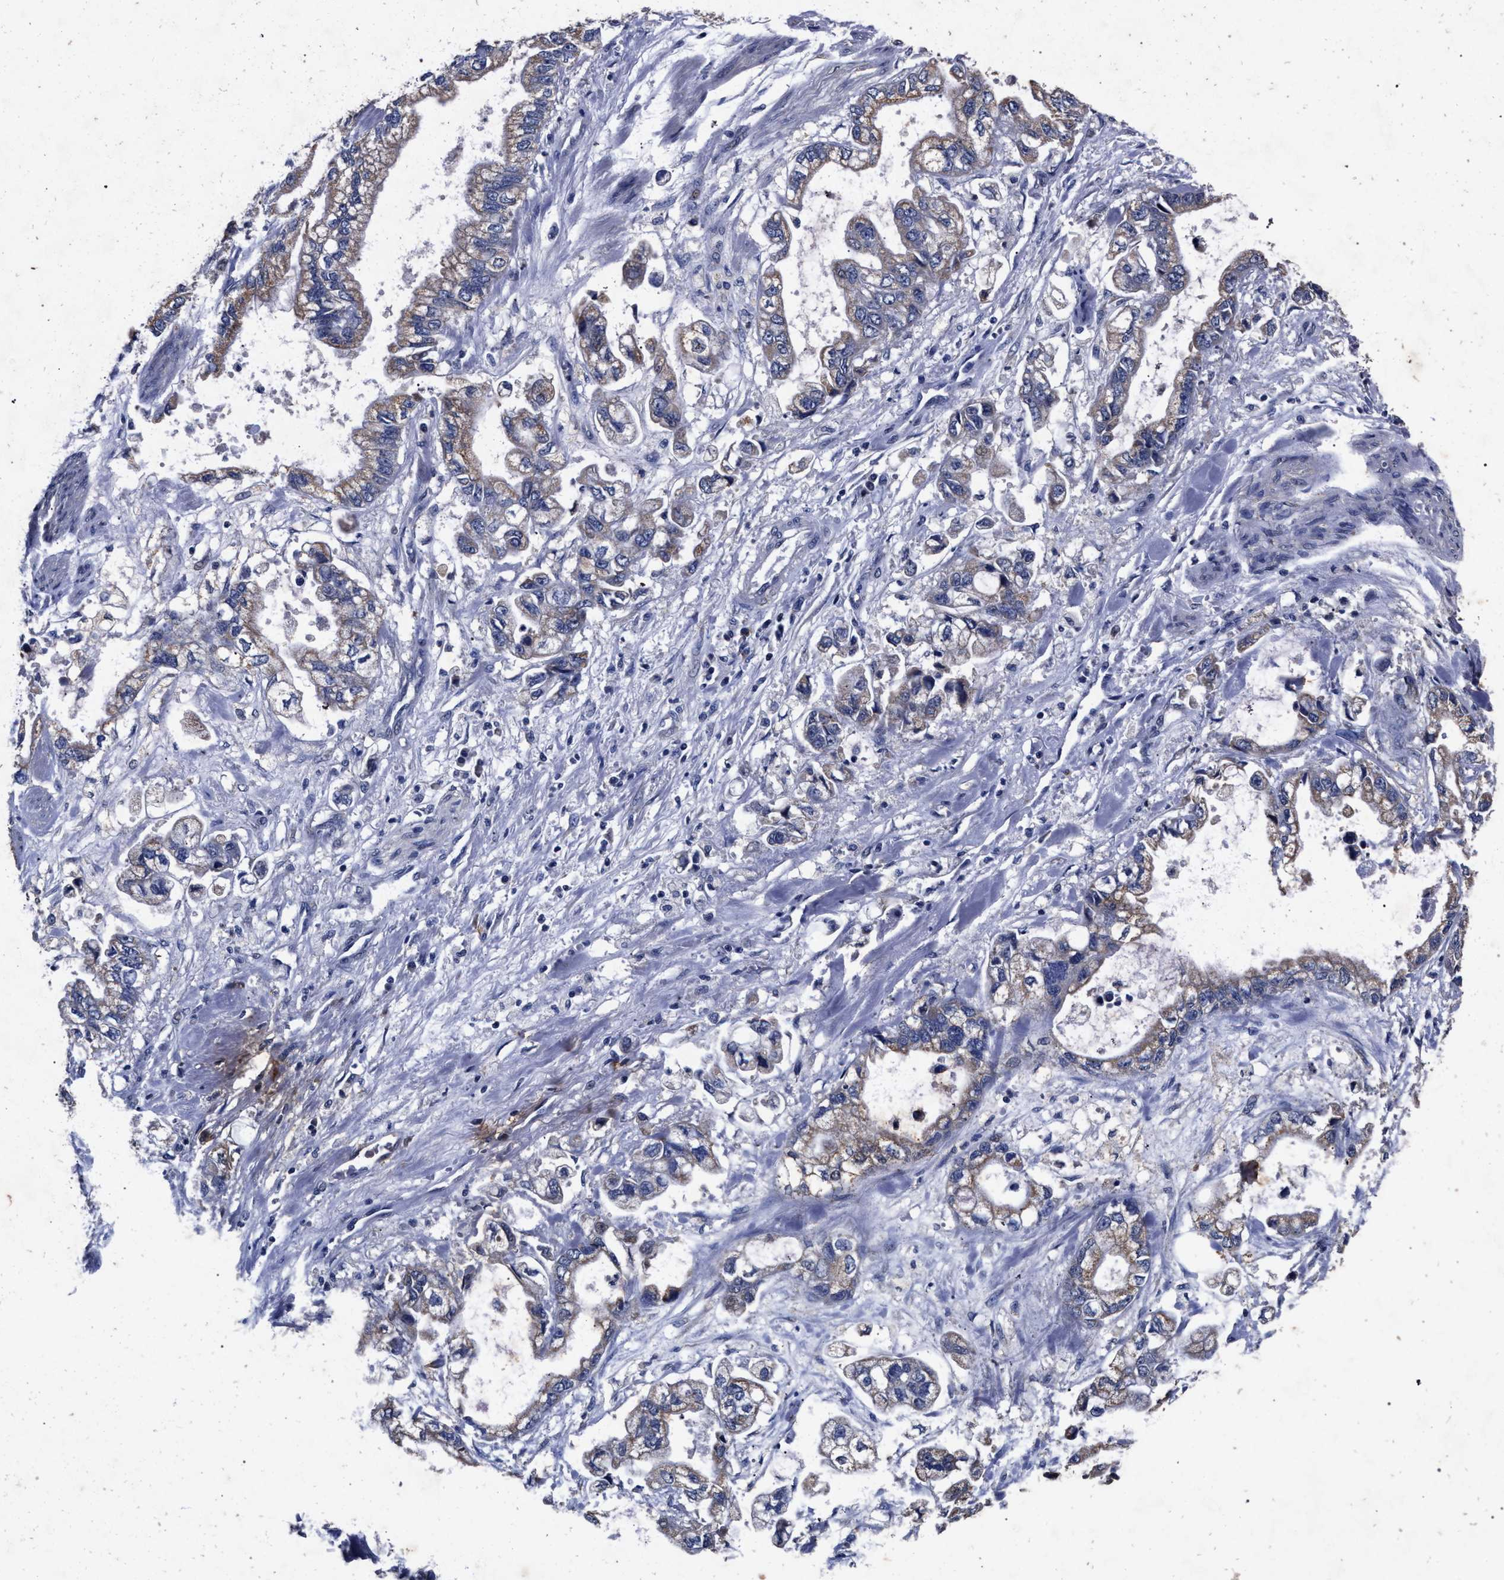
{"staining": {"intensity": "weak", "quantity": "<25%", "location": "cytoplasmic/membranous"}, "tissue": "stomach cancer", "cell_type": "Tumor cells", "image_type": "cancer", "snomed": [{"axis": "morphology", "description": "Normal tissue, NOS"}, {"axis": "morphology", "description": "Adenocarcinoma, NOS"}, {"axis": "topography", "description": "Stomach"}], "caption": "DAB (3,3'-diaminobenzidine) immunohistochemical staining of human adenocarcinoma (stomach) demonstrates no significant positivity in tumor cells. (Immunohistochemistry (ihc), brightfield microscopy, high magnification).", "gene": "ATP1A2", "patient": {"sex": "male", "age": 62}}